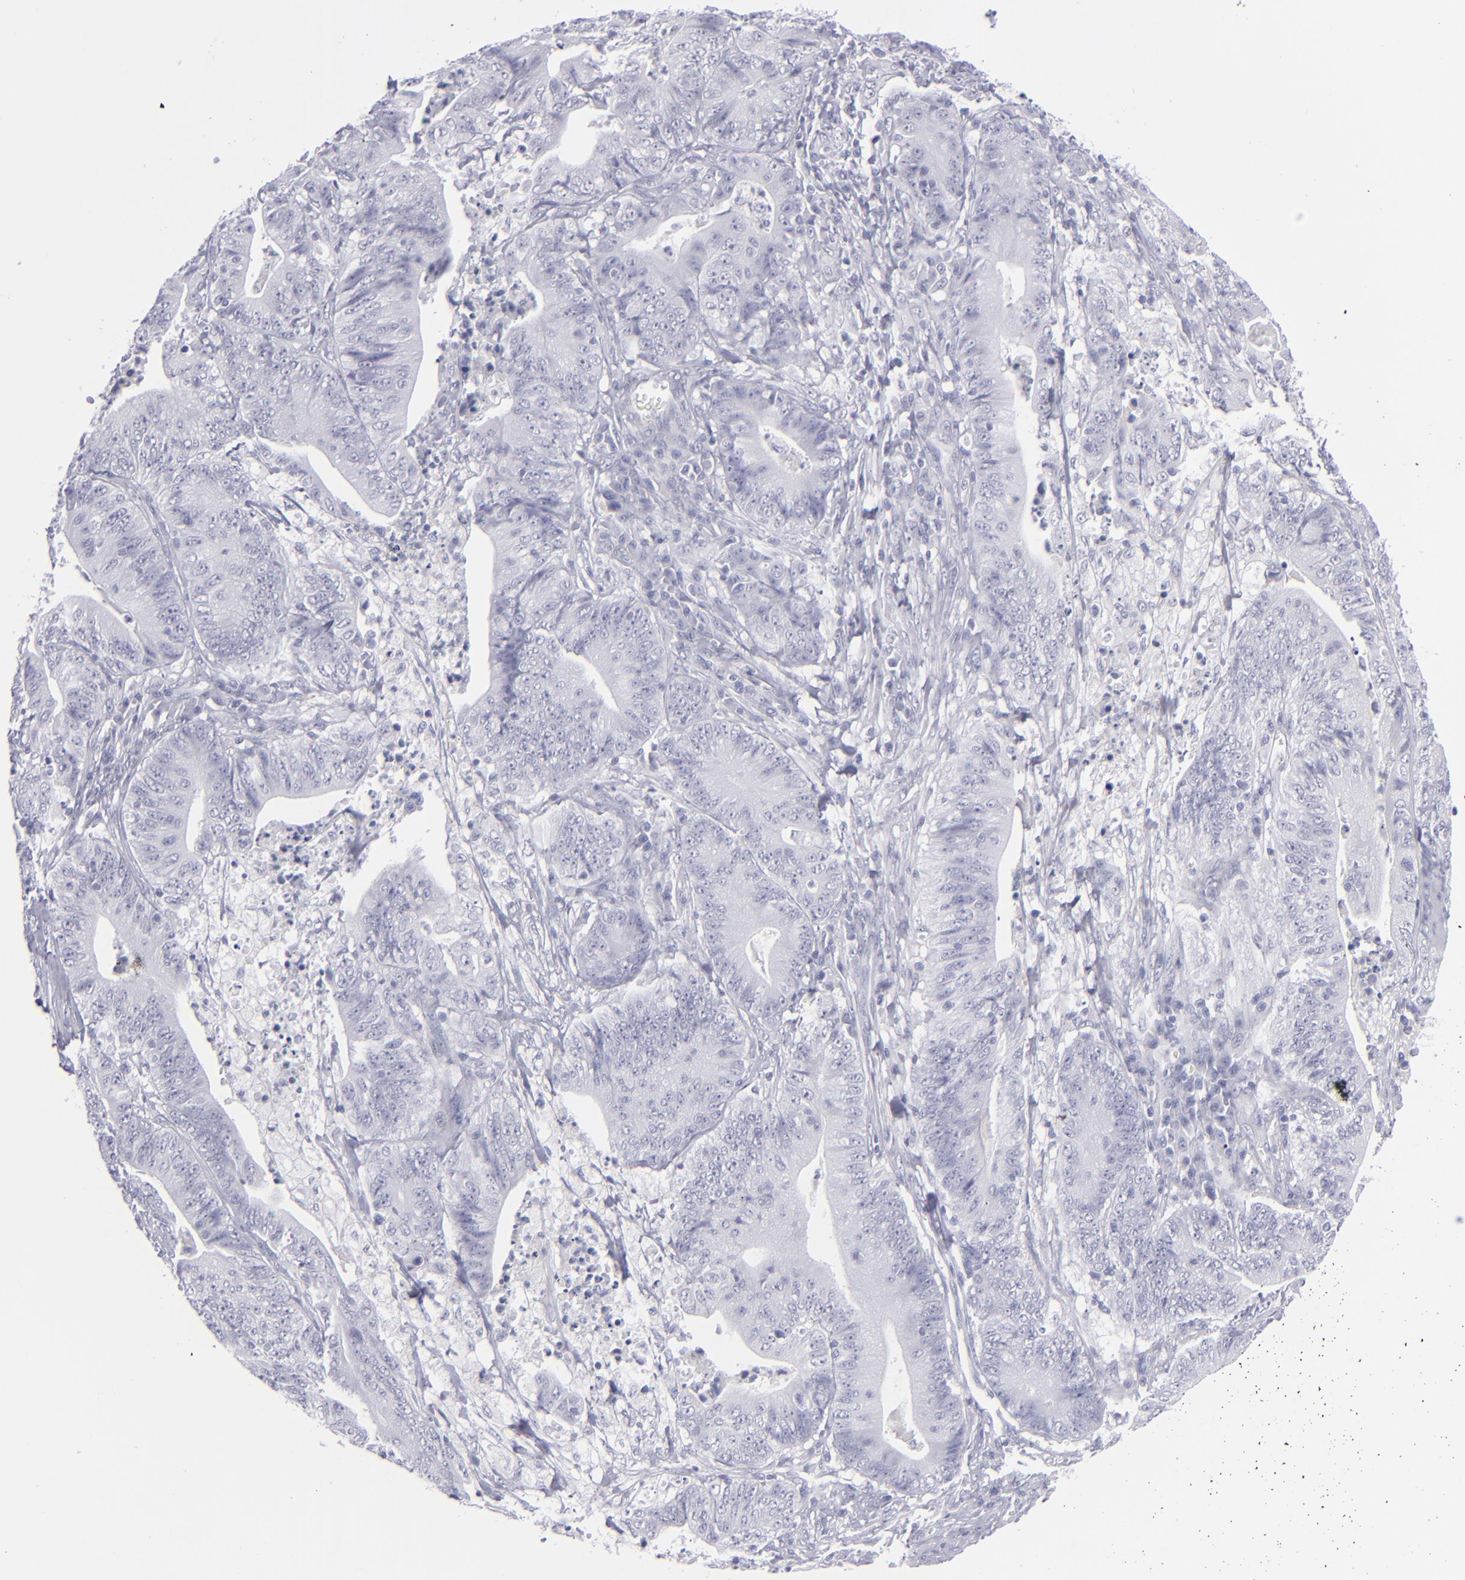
{"staining": {"intensity": "negative", "quantity": "none", "location": "none"}, "tissue": "stomach cancer", "cell_type": "Tumor cells", "image_type": "cancer", "snomed": [{"axis": "morphology", "description": "Adenocarcinoma, NOS"}, {"axis": "topography", "description": "Stomach, lower"}], "caption": "Immunohistochemistry (IHC) micrograph of stomach cancer stained for a protein (brown), which reveals no expression in tumor cells. (DAB (3,3'-diaminobenzidine) immunohistochemistry, high magnification).", "gene": "MYH11", "patient": {"sex": "female", "age": 86}}